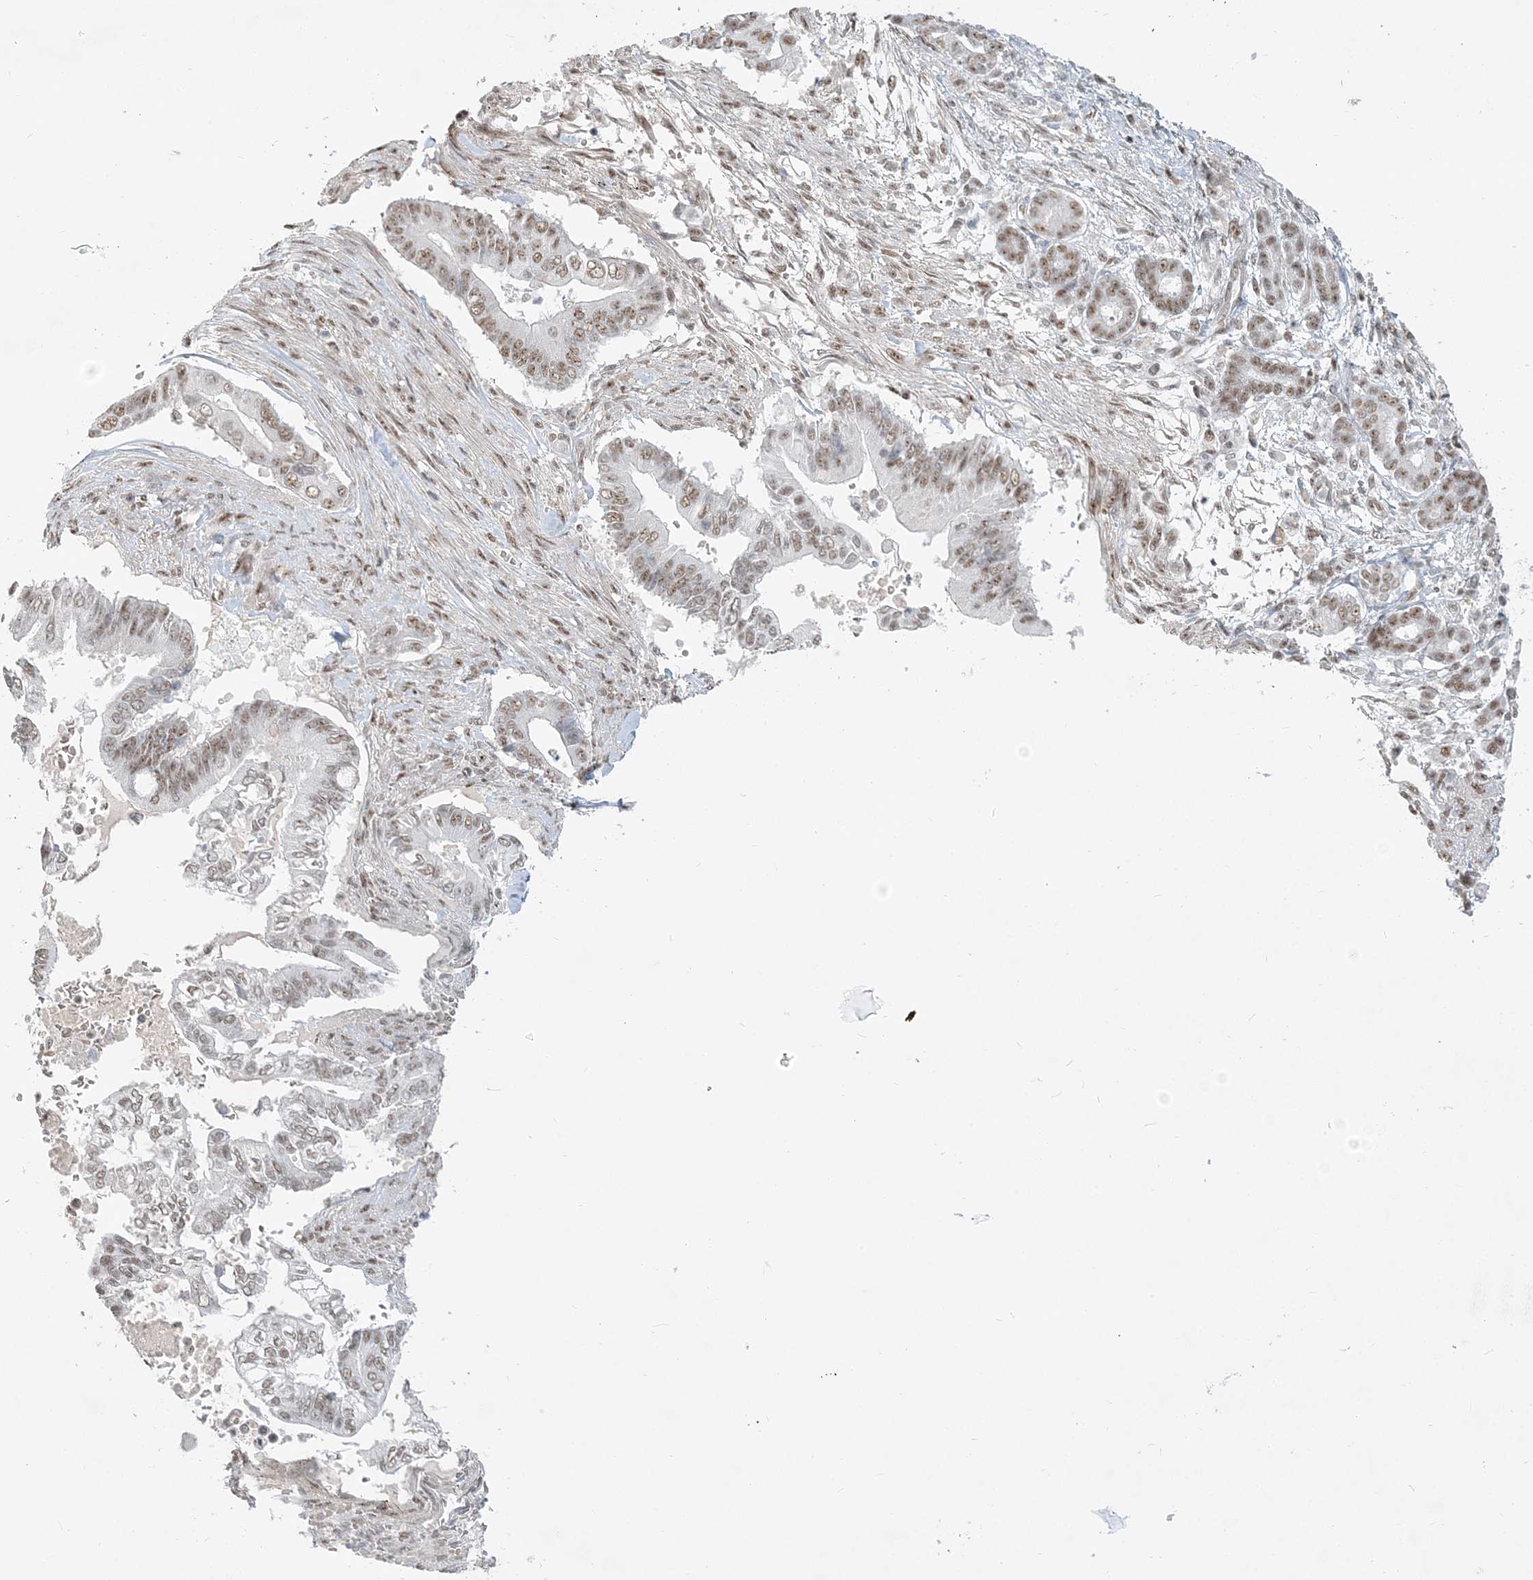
{"staining": {"intensity": "moderate", "quantity": ">75%", "location": "nuclear"}, "tissue": "pancreatic cancer", "cell_type": "Tumor cells", "image_type": "cancer", "snomed": [{"axis": "morphology", "description": "Adenocarcinoma, NOS"}, {"axis": "topography", "description": "Pancreas"}], "caption": "Moderate nuclear staining is present in about >75% of tumor cells in pancreatic adenocarcinoma.", "gene": "PLRG1", "patient": {"sex": "male", "age": 68}}